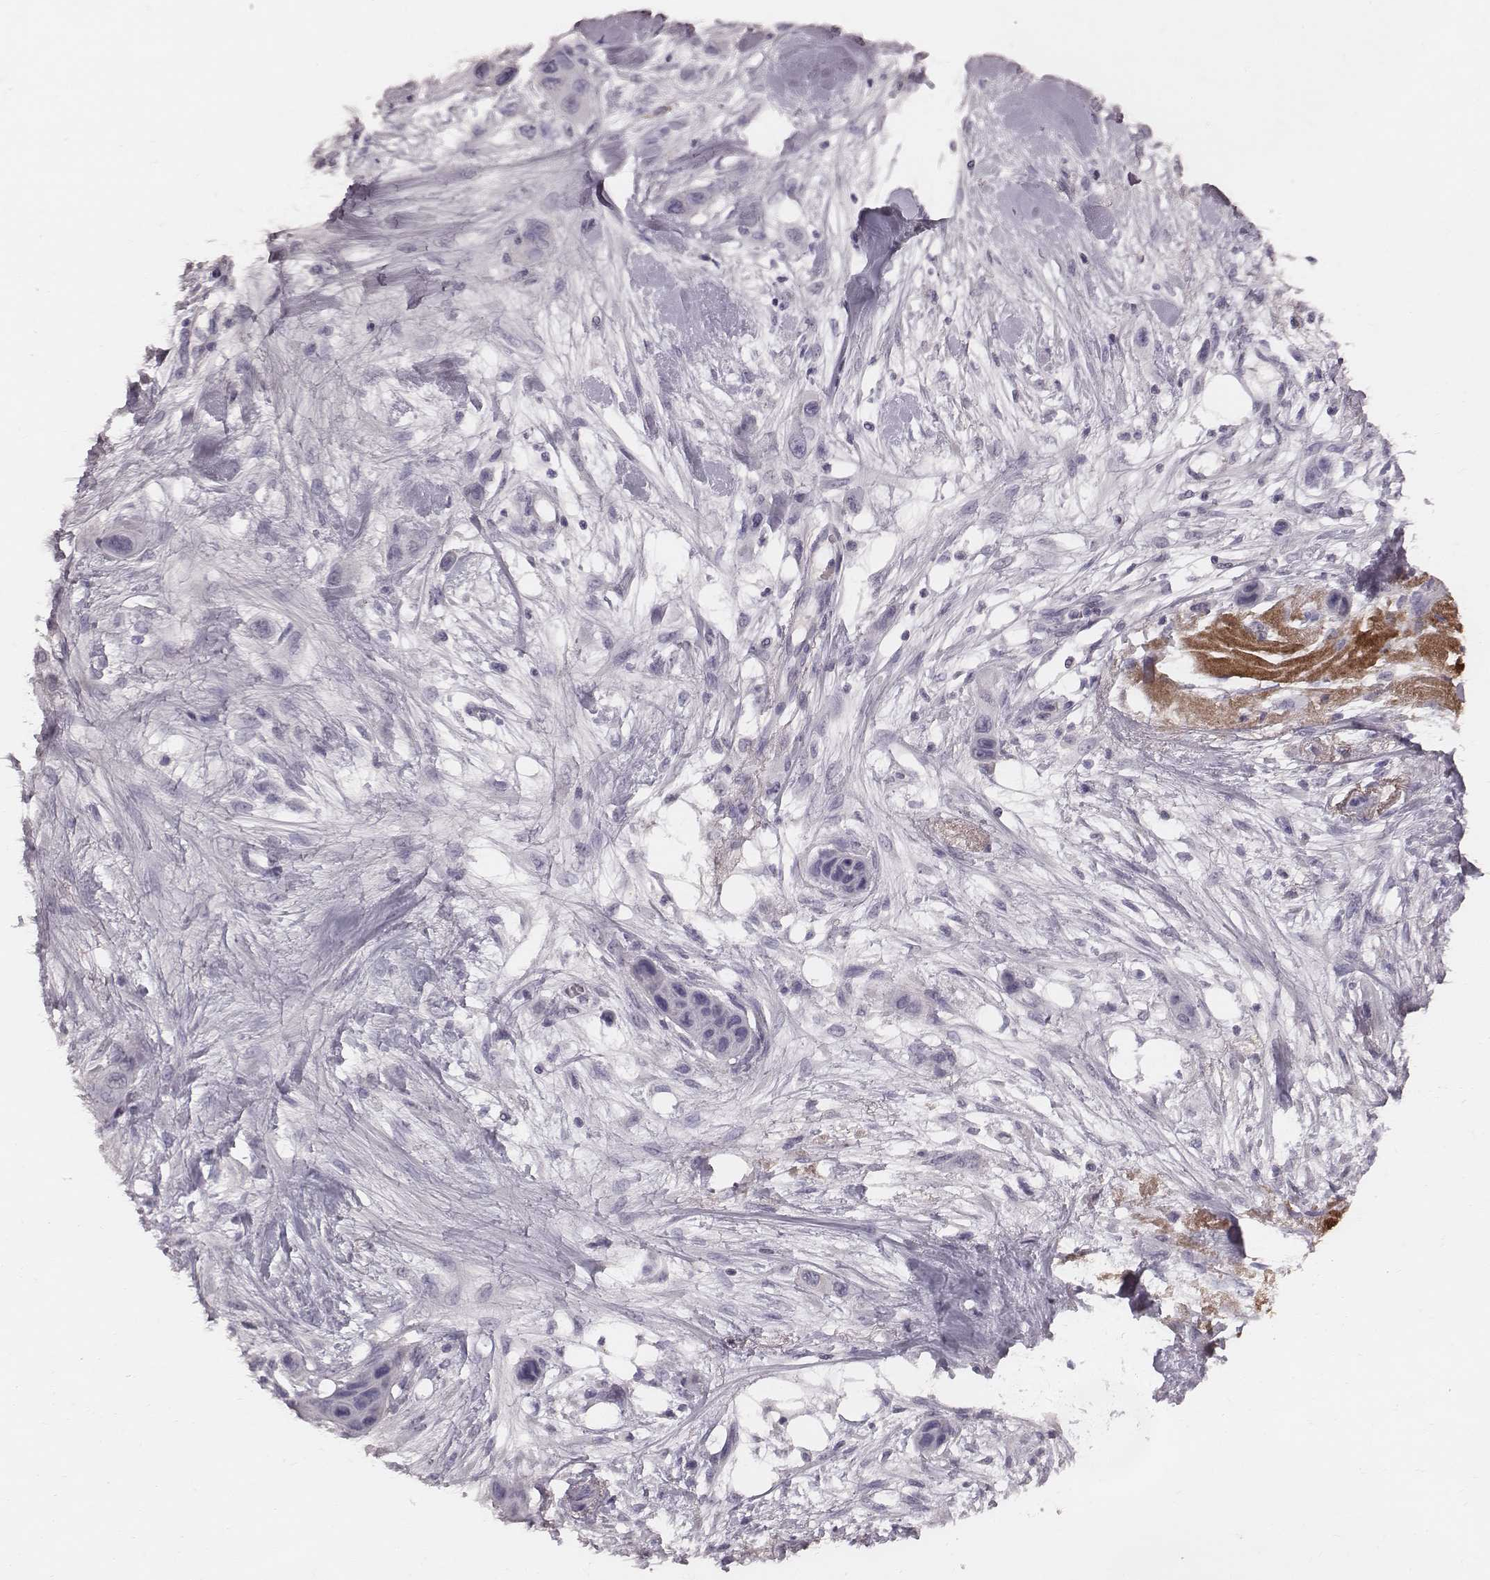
{"staining": {"intensity": "negative", "quantity": "none", "location": "none"}, "tissue": "skin cancer", "cell_type": "Tumor cells", "image_type": "cancer", "snomed": [{"axis": "morphology", "description": "Squamous cell carcinoma, NOS"}, {"axis": "topography", "description": "Skin"}], "caption": "Immunohistochemistry (IHC) image of neoplastic tissue: human squamous cell carcinoma (skin) stained with DAB demonstrates no significant protein expression in tumor cells.", "gene": "CFTR", "patient": {"sex": "male", "age": 79}}